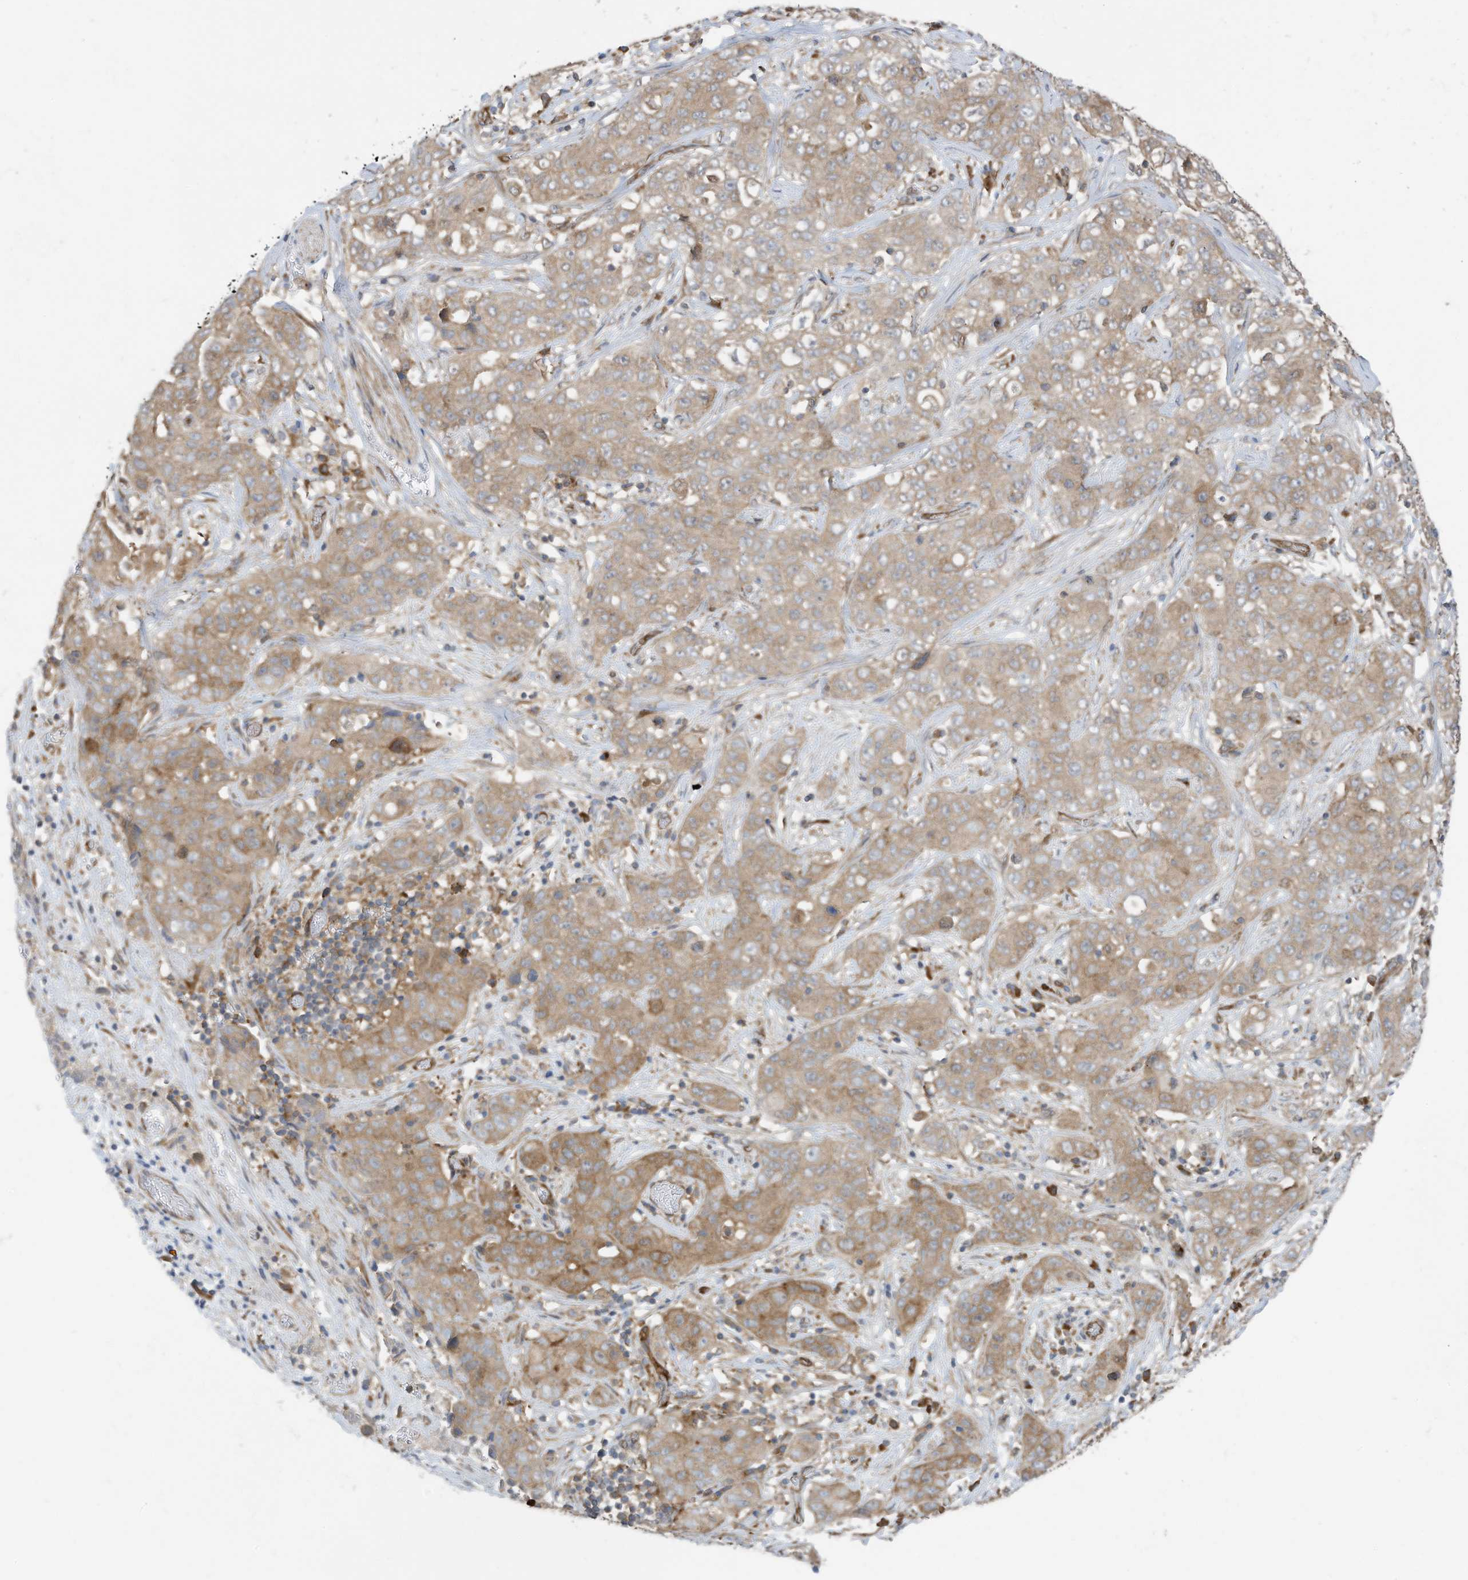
{"staining": {"intensity": "moderate", "quantity": ">75%", "location": "cytoplasmic/membranous"}, "tissue": "stomach cancer", "cell_type": "Tumor cells", "image_type": "cancer", "snomed": [{"axis": "morphology", "description": "Normal tissue, NOS"}, {"axis": "morphology", "description": "Adenocarcinoma, NOS"}, {"axis": "topography", "description": "Lymph node"}, {"axis": "topography", "description": "Stomach"}], "caption": "IHC (DAB) staining of human stomach cancer demonstrates moderate cytoplasmic/membranous protein positivity in approximately >75% of tumor cells.", "gene": "USE1", "patient": {"sex": "male", "age": 48}}